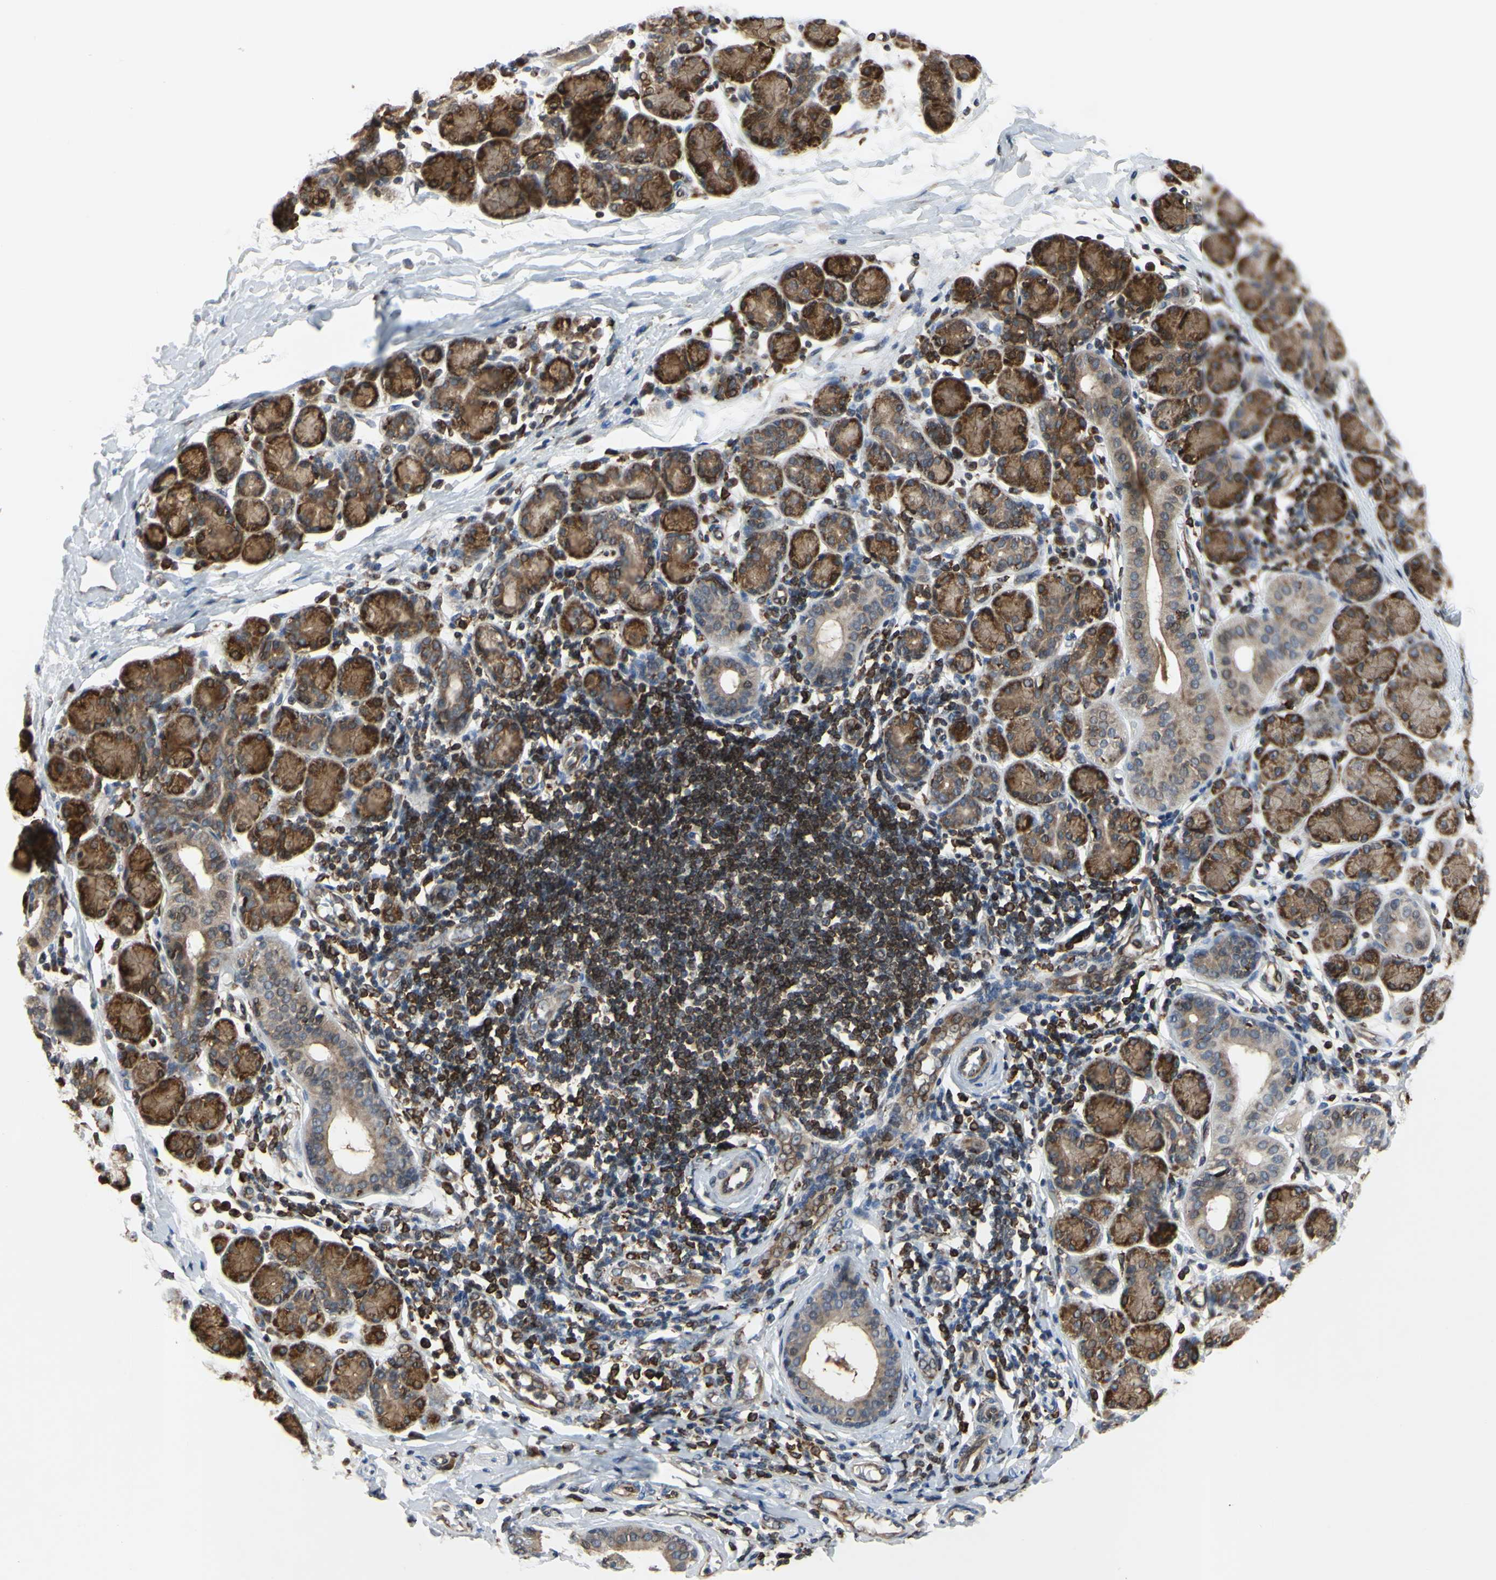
{"staining": {"intensity": "moderate", "quantity": ">75%", "location": "cytoplasmic/membranous"}, "tissue": "salivary gland", "cell_type": "Glandular cells", "image_type": "normal", "snomed": [{"axis": "morphology", "description": "Normal tissue, NOS"}, {"axis": "morphology", "description": "Inflammation, NOS"}, {"axis": "topography", "description": "Lymph node"}, {"axis": "topography", "description": "Salivary gland"}], "caption": "An immunohistochemistry micrograph of normal tissue is shown. Protein staining in brown highlights moderate cytoplasmic/membranous positivity in salivary gland within glandular cells.", "gene": "PLXNA2", "patient": {"sex": "male", "age": 3}}